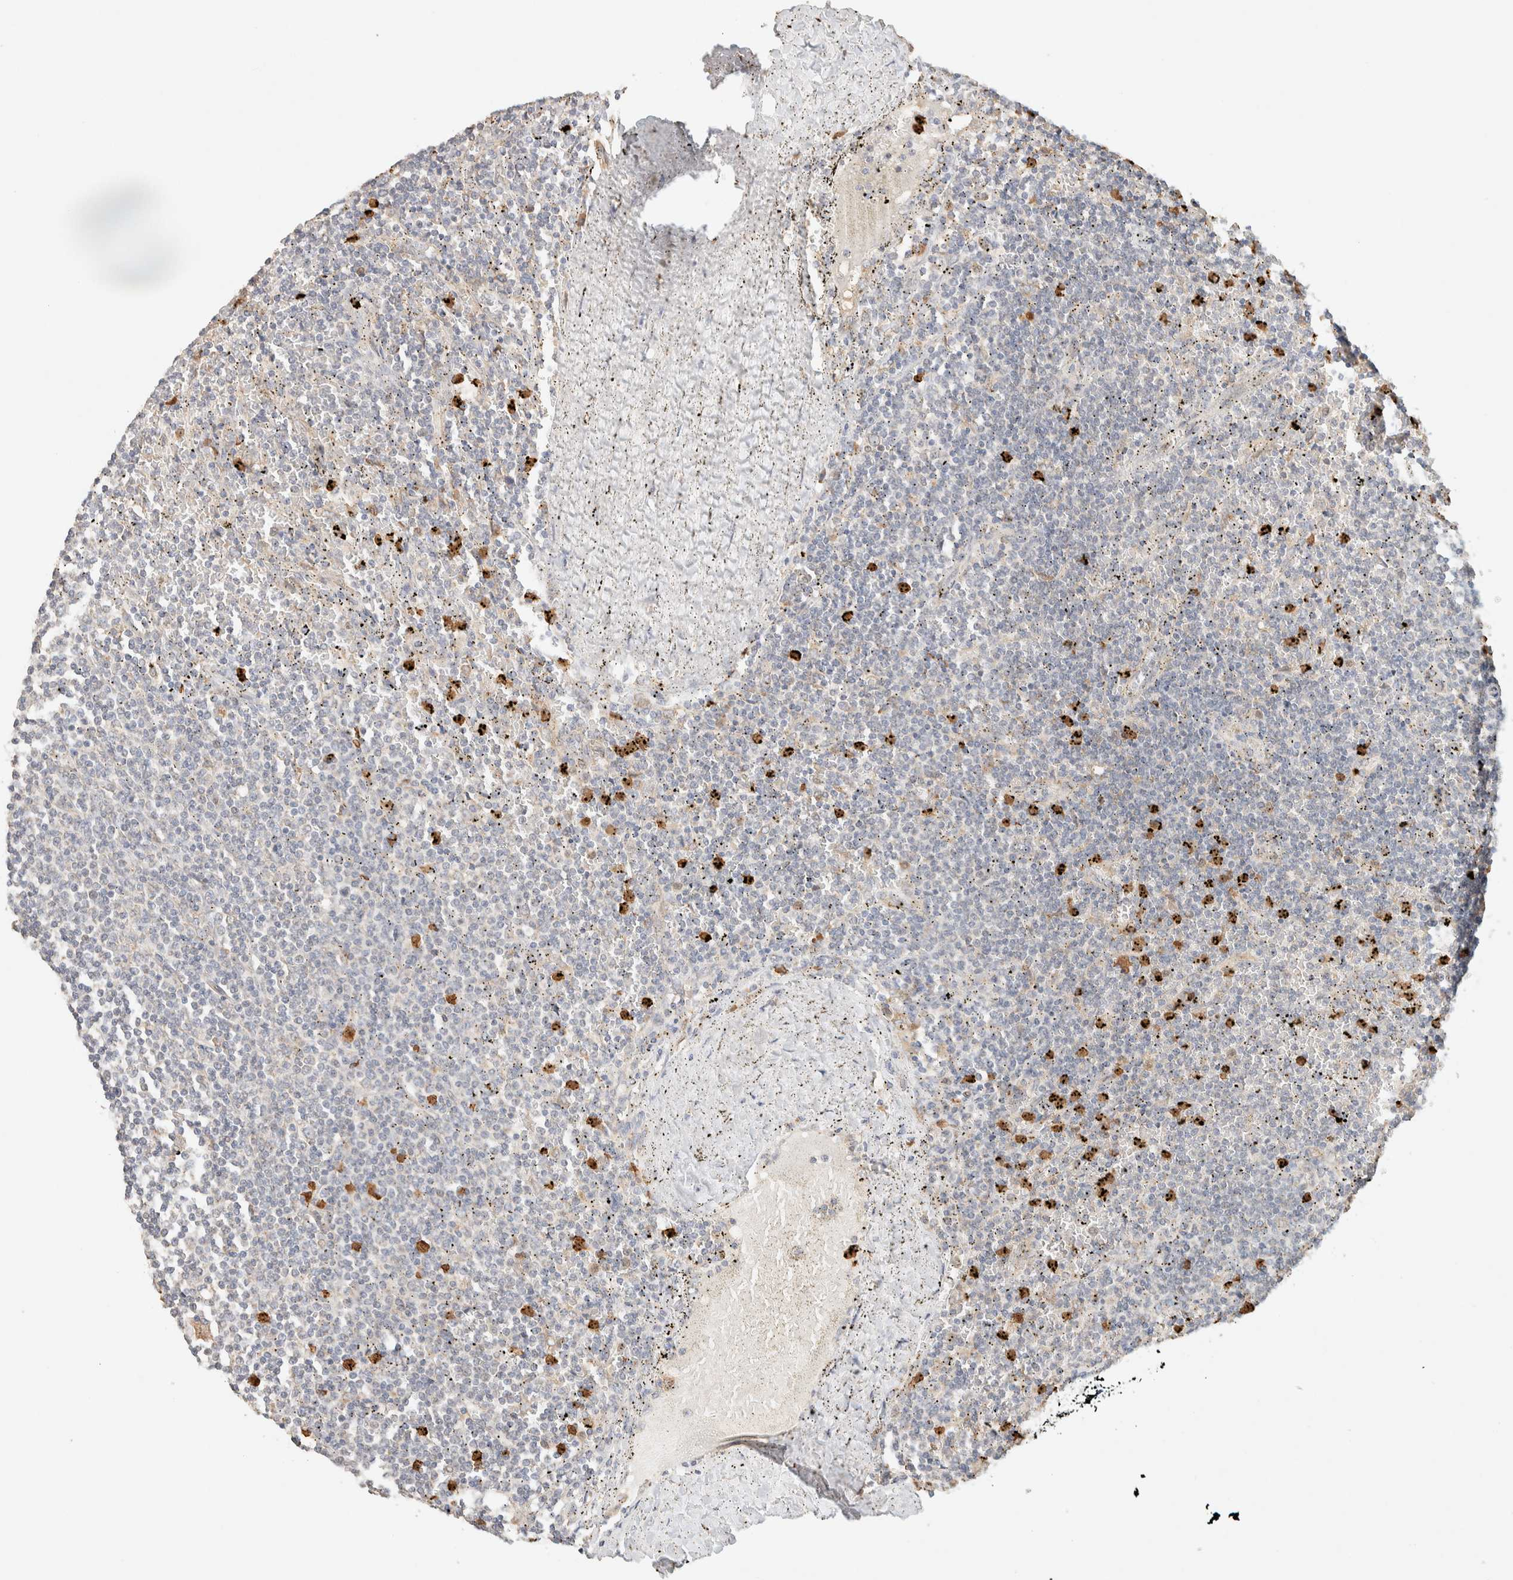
{"staining": {"intensity": "negative", "quantity": "none", "location": "none"}, "tissue": "lymphoma", "cell_type": "Tumor cells", "image_type": "cancer", "snomed": [{"axis": "morphology", "description": "Malignant lymphoma, non-Hodgkin's type, Low grade"}, {"axis": "topography", "description": "Spleen"}], "caption": "There is no significant positivity in tumor cells of low-grade malignant lymphoma, non-Hodgkin's type. (Stains: DAB (3,3'-diaminobenzidine) immunohistochemistry (IHC) with hematoxylin counter stain, Microscopy: brightfield microscopy at high magnification).", "gene": "TTC3", "patient": {"sex": "female", "age": 50}}